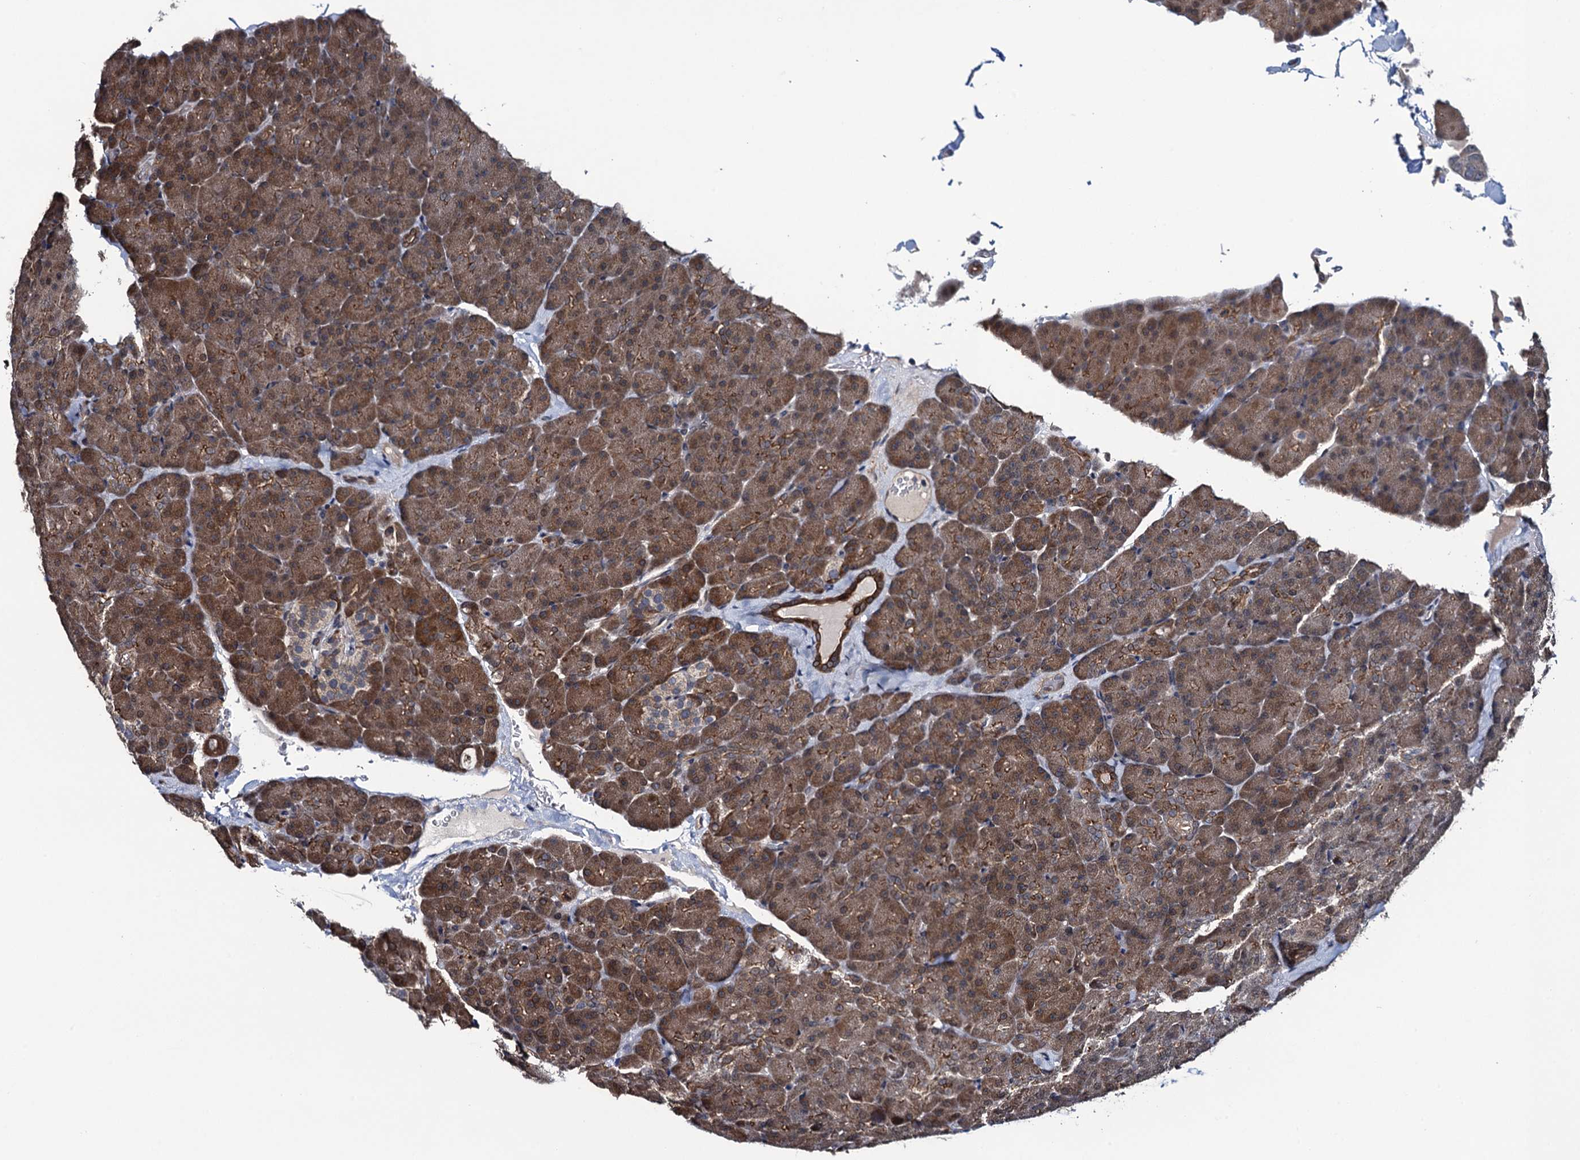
{"staining": {"intensity": "moderate", "quantity": ">75%", "location": "cytoplasmic/membranous"}, "tissue": "pancreas", "cell_type": "Exocrine glandular cells", "image_type": "normal", "snomed": [{"axis": "morphology", "description": "Normal tissue, NOS"}, {"axis": "topography", "description": "Pancreas"}], "caption": "Approximately >75% of exocrine glandular cells in benign human pancreas demonstrate moderate cytoplasmic/membranous protein staining as visualized by brown immunohistochemical staining.", "gene": "EVX2", "patient": {"sex": "male", "age": 36}}